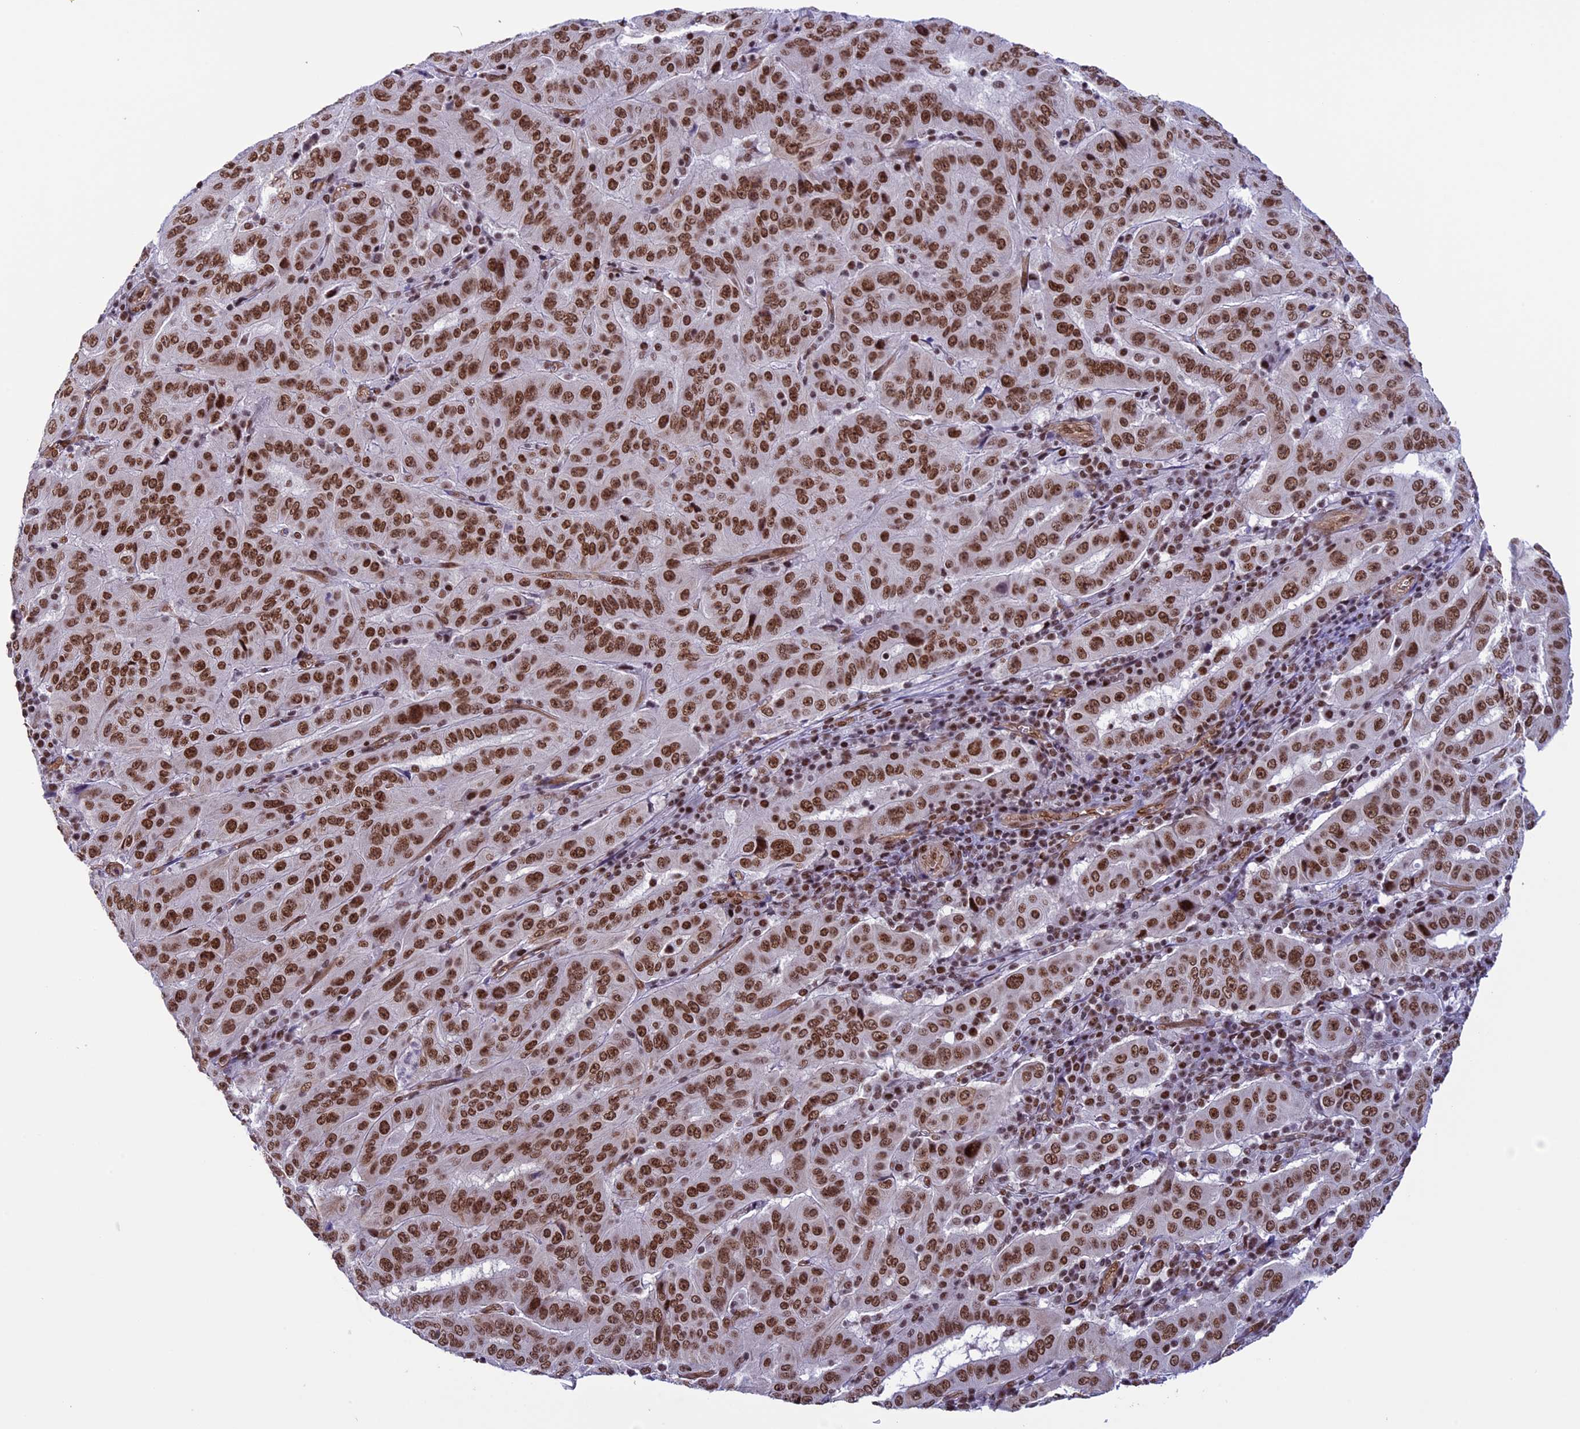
{"staining": {"intensity": "strong", "quantity": ">75%", "location": "nuclear"}, "tissue": "pancreatic cancer", "cell_type": "Tumor cells", "image_type": "cancer", "snomed": [{"axis": "morphology", "description": "Adenocarcinoma, NOS"}, {"axis": "topography", "description": "Pancreas"}], "caption": "Immunohistochemistry (IHC) (DAB (3,3'-diaminobenzidine)) staining of pancreatic cancer reveals strong nuclear protein expression in approximately >75% of tumor cells. (Stains: DAB (3,3'-diaminobenzidine) in brown, nuclei in blue, Microscopy: brightfield microscopy at high magnification).", "gene": "MPHOSPH8", "patient": {"sex": "male", "age": 63}}